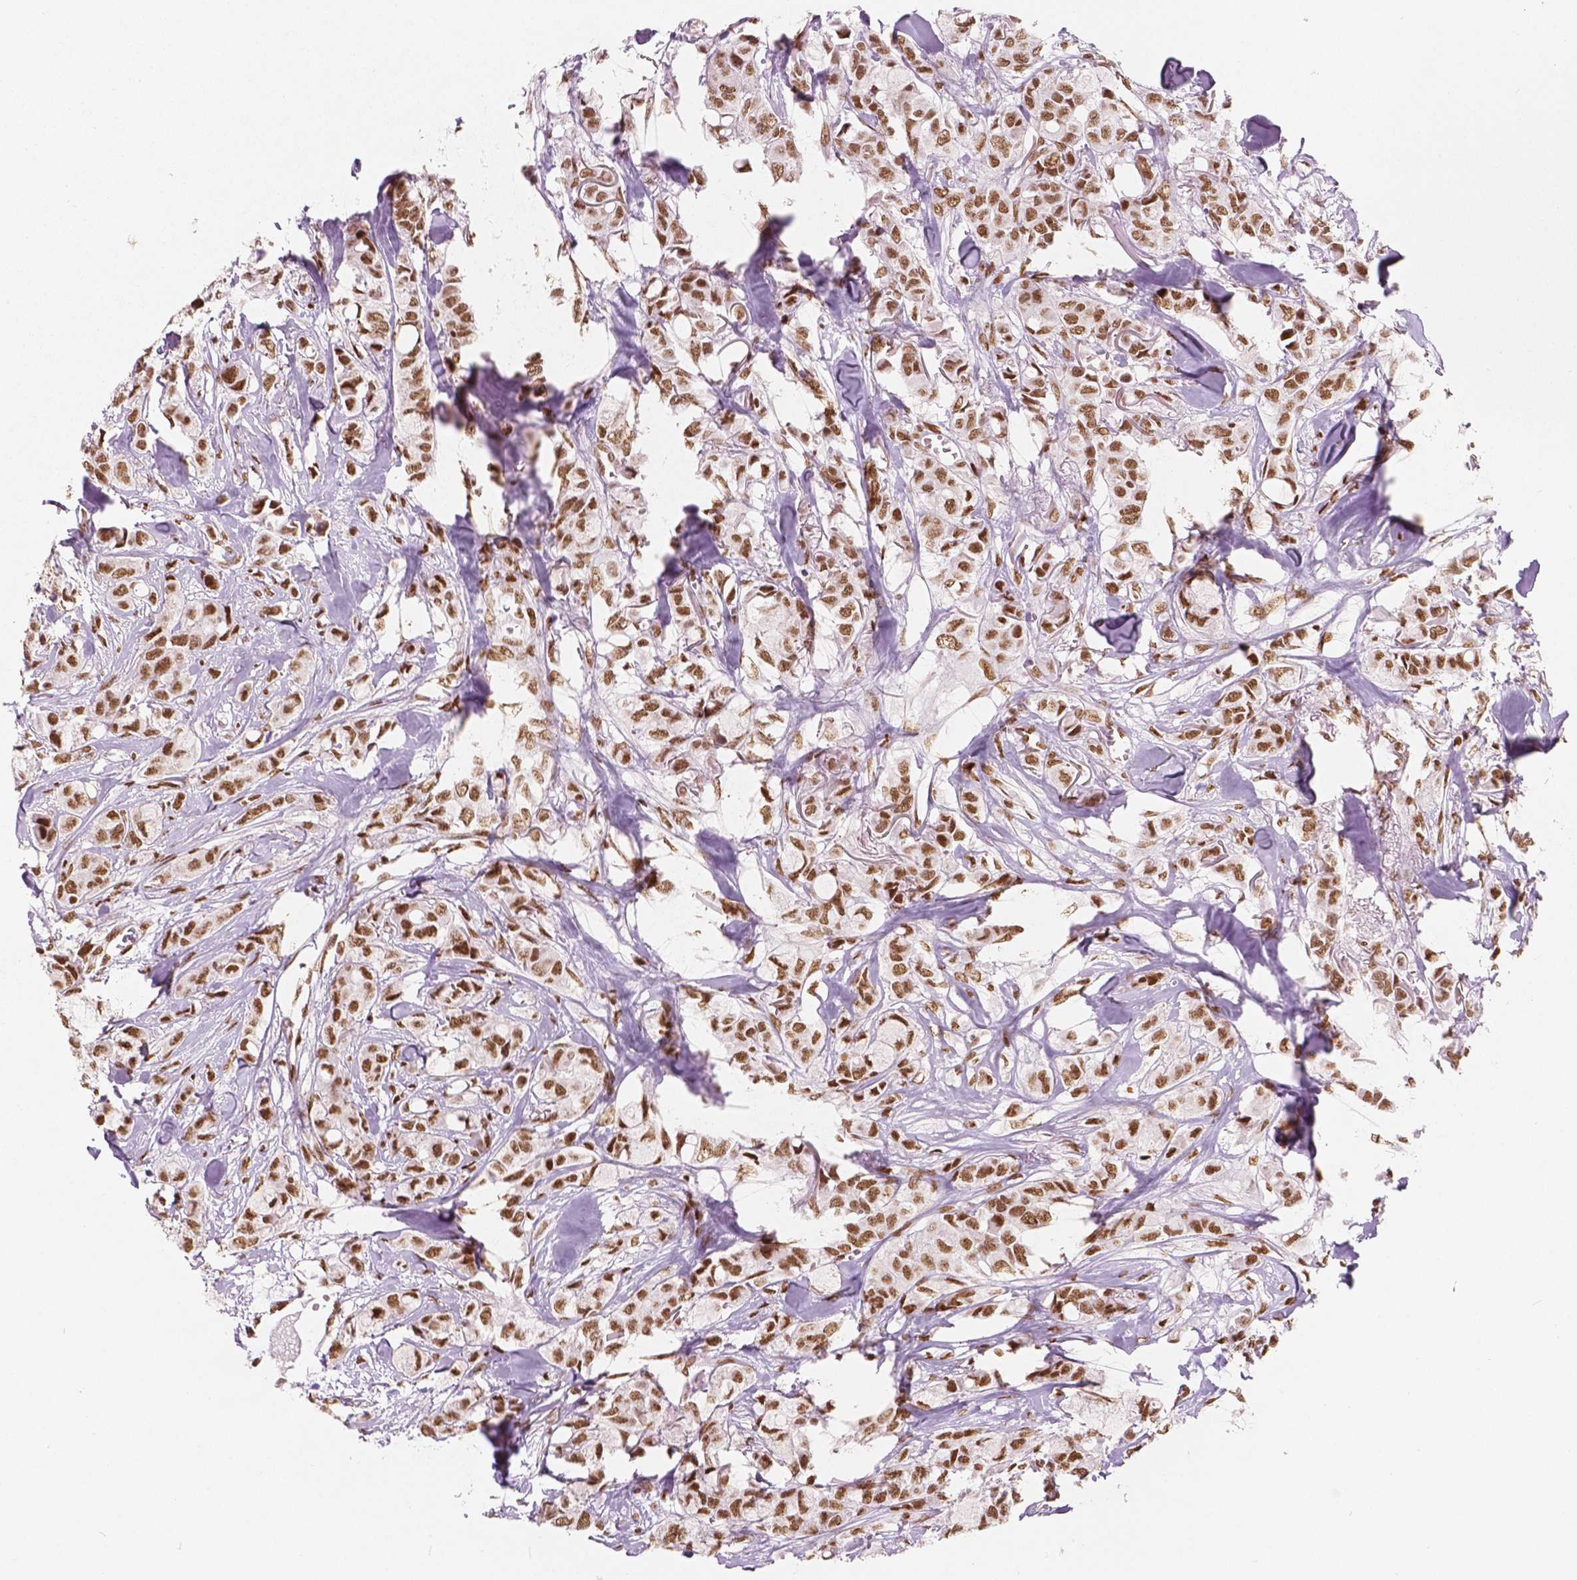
{"staining": {"intensity": "moderate", "quantity": ">75%", "location": "nuclear"}, "tissue": "breast cancer", "cell_type": "Tumor cells", "image_type": "cancer", "snomed": [{"axis": "morphology", "description": "Duct carcinoma"}, {"axis": "topography", "description": "Breast"}], "caption": "Protein staining demonstrates moderate nuclear expression in about >75% of tumor cells in breast cancer.", "gene": "BRD4", "patient": {"sex": "female", "age": 85}}